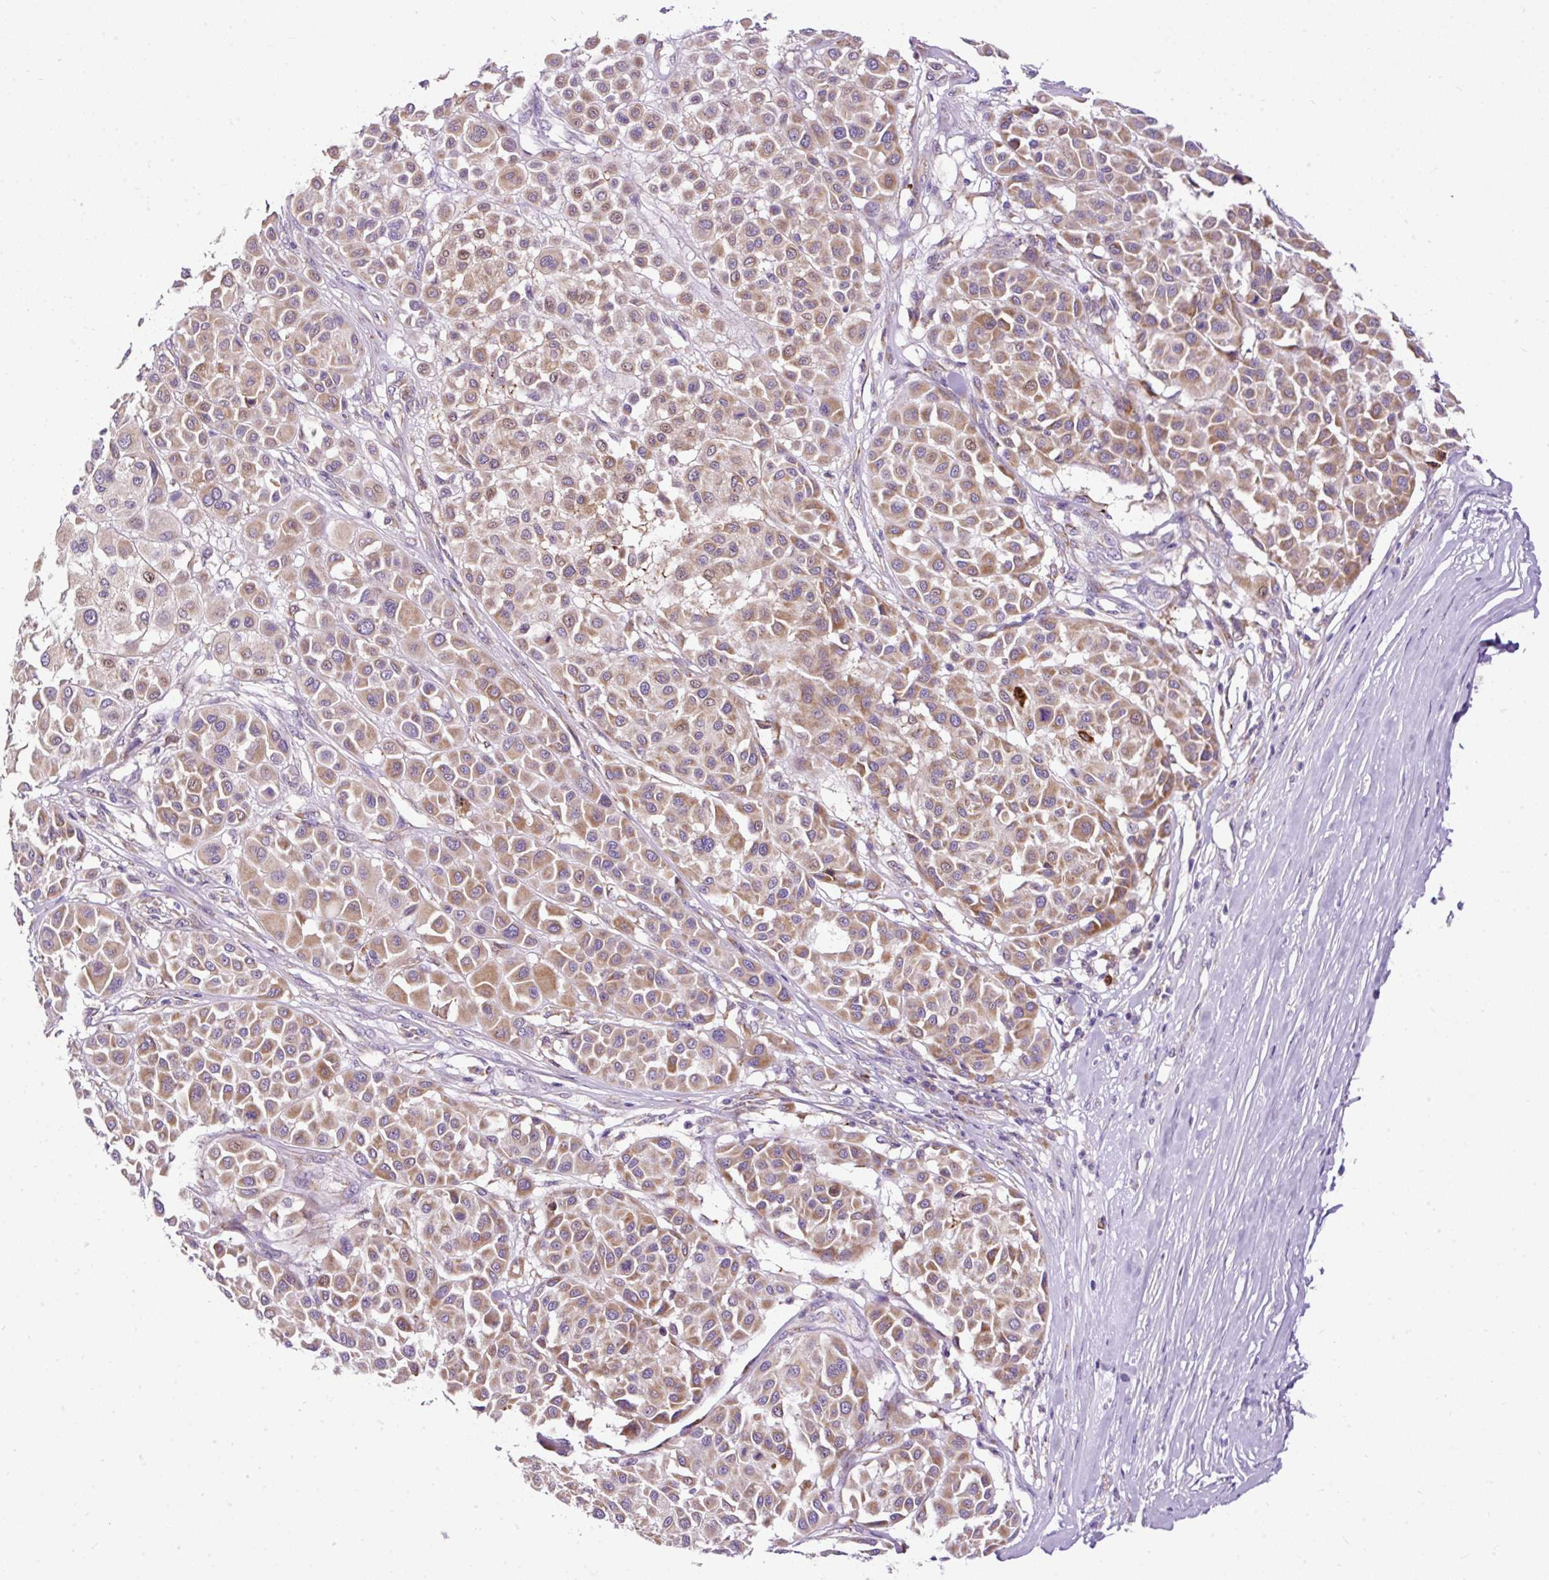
{"staining": {"intensity": "moderate", "quantity": ">75%", "location": "cytoplasmic/membranous"}, "tissue": "melanoma", "cell_type": "Tumor cells", "image_type": "cancer", "snomed": [{"axis": "morphology", "description": "Malignant melanoma, Metastatic site"}, {"axis": "topography", "description": "Soft tissue"}], "caption": "Melanoma stained for a protein (brown) displays moderate cytoplasmic/membranous positive positivity in approximately >75% of tumor cells.", "gene": "FMC1", "patient": {"sex": "male", "age": 41}}